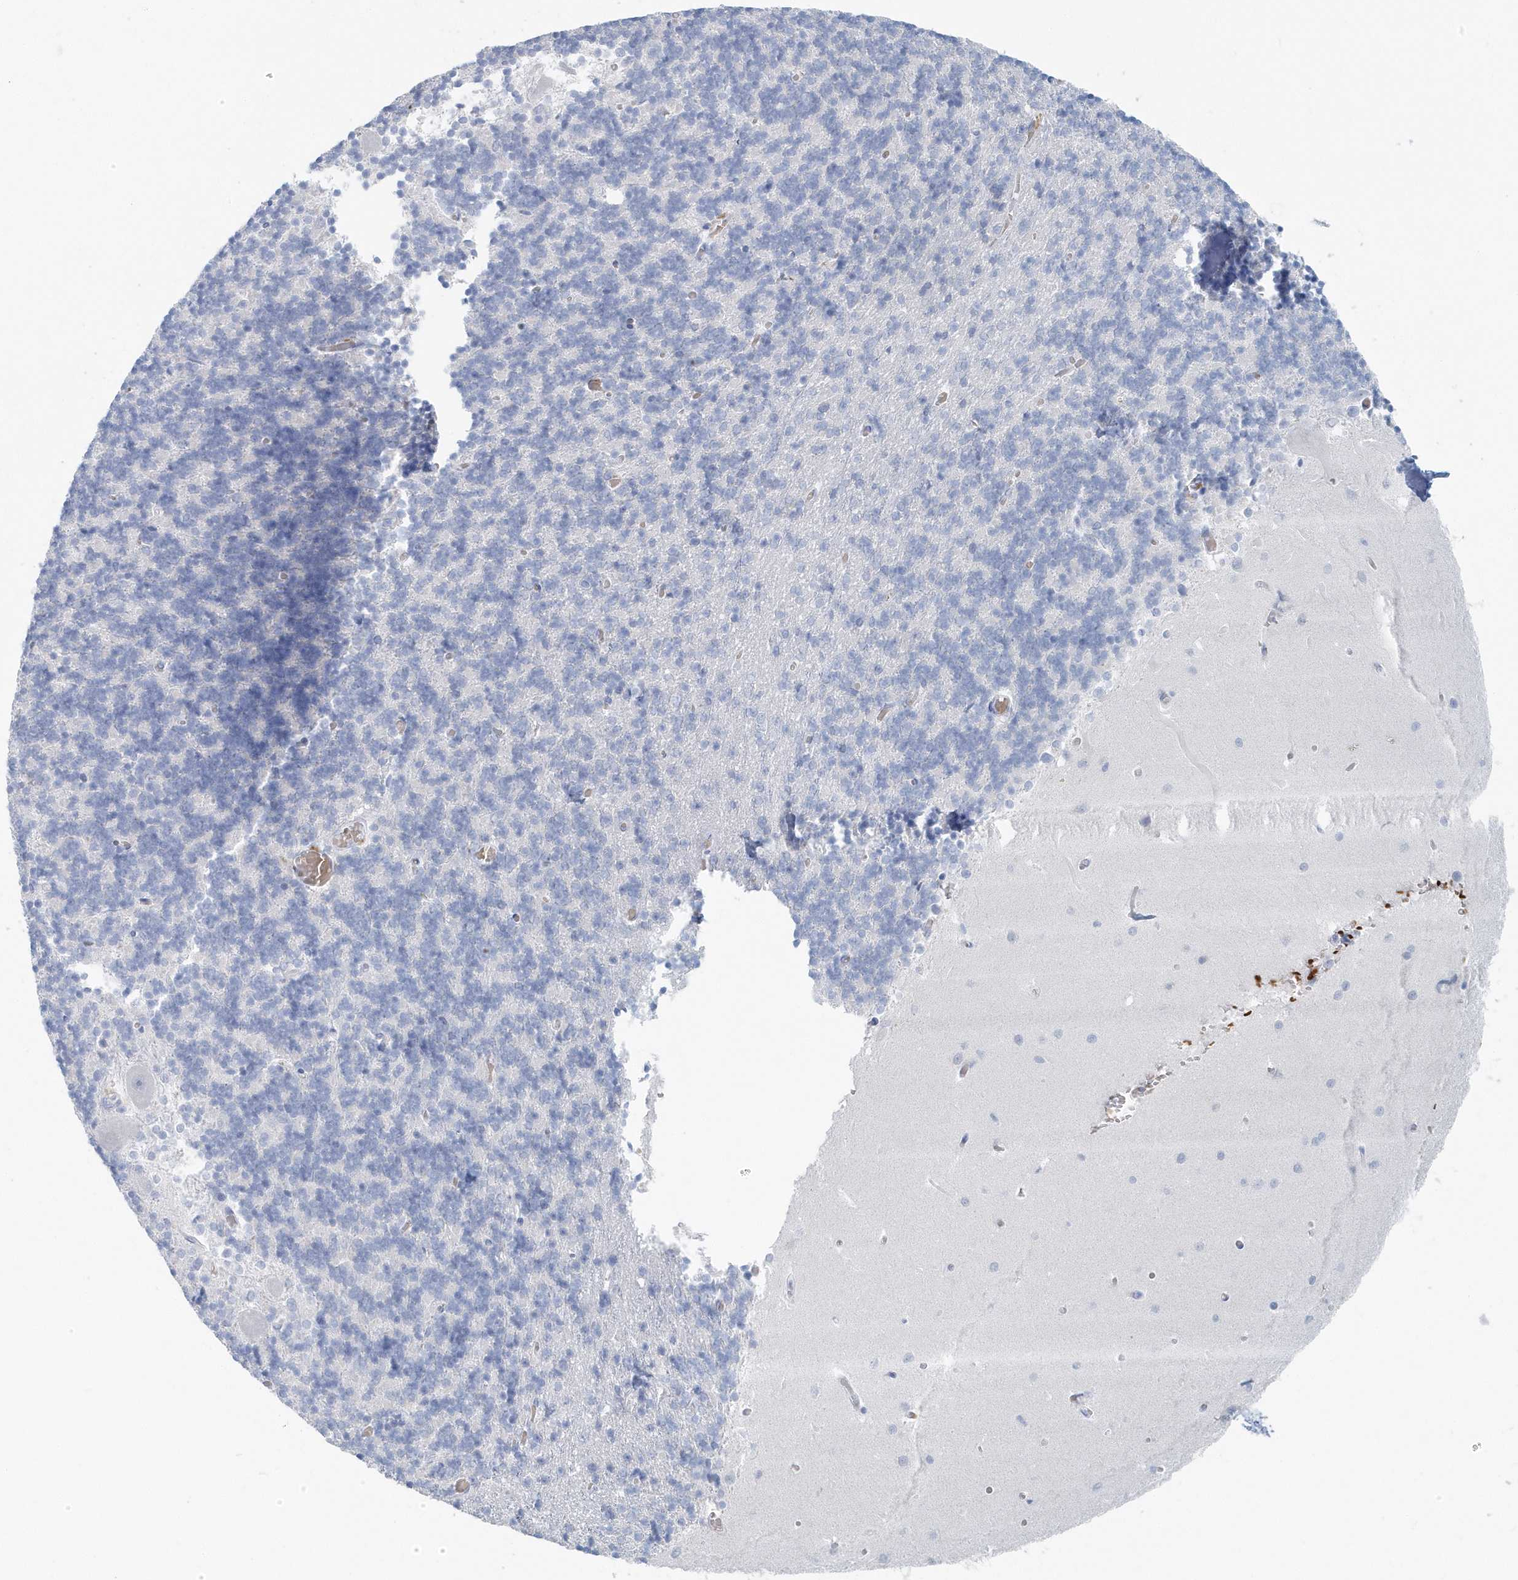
{"staining": {"intensity": "negative", "quantity": "none", "location": "none"}, "tissue": "cerebellum", "cell_type": "Cells in granular layer", "image_type": "normal", "snomed": [{"axis": "morphology", "description": "Normal tissue, NOS"}, {"axis": "topography", "description": "Cerebellum"}], "caption": "IHC image of normal cerebellum: human cerebellum stained with DAB reveals no significant protein staining in cells in granular layer. The staining is performed using DAB (3,3'-diaminobenzidine) brown chromogen with nuclei counter-stained in using hematoxylin.", "gene": "HBA2", "patient": {"sex": "male", "age": 37}}